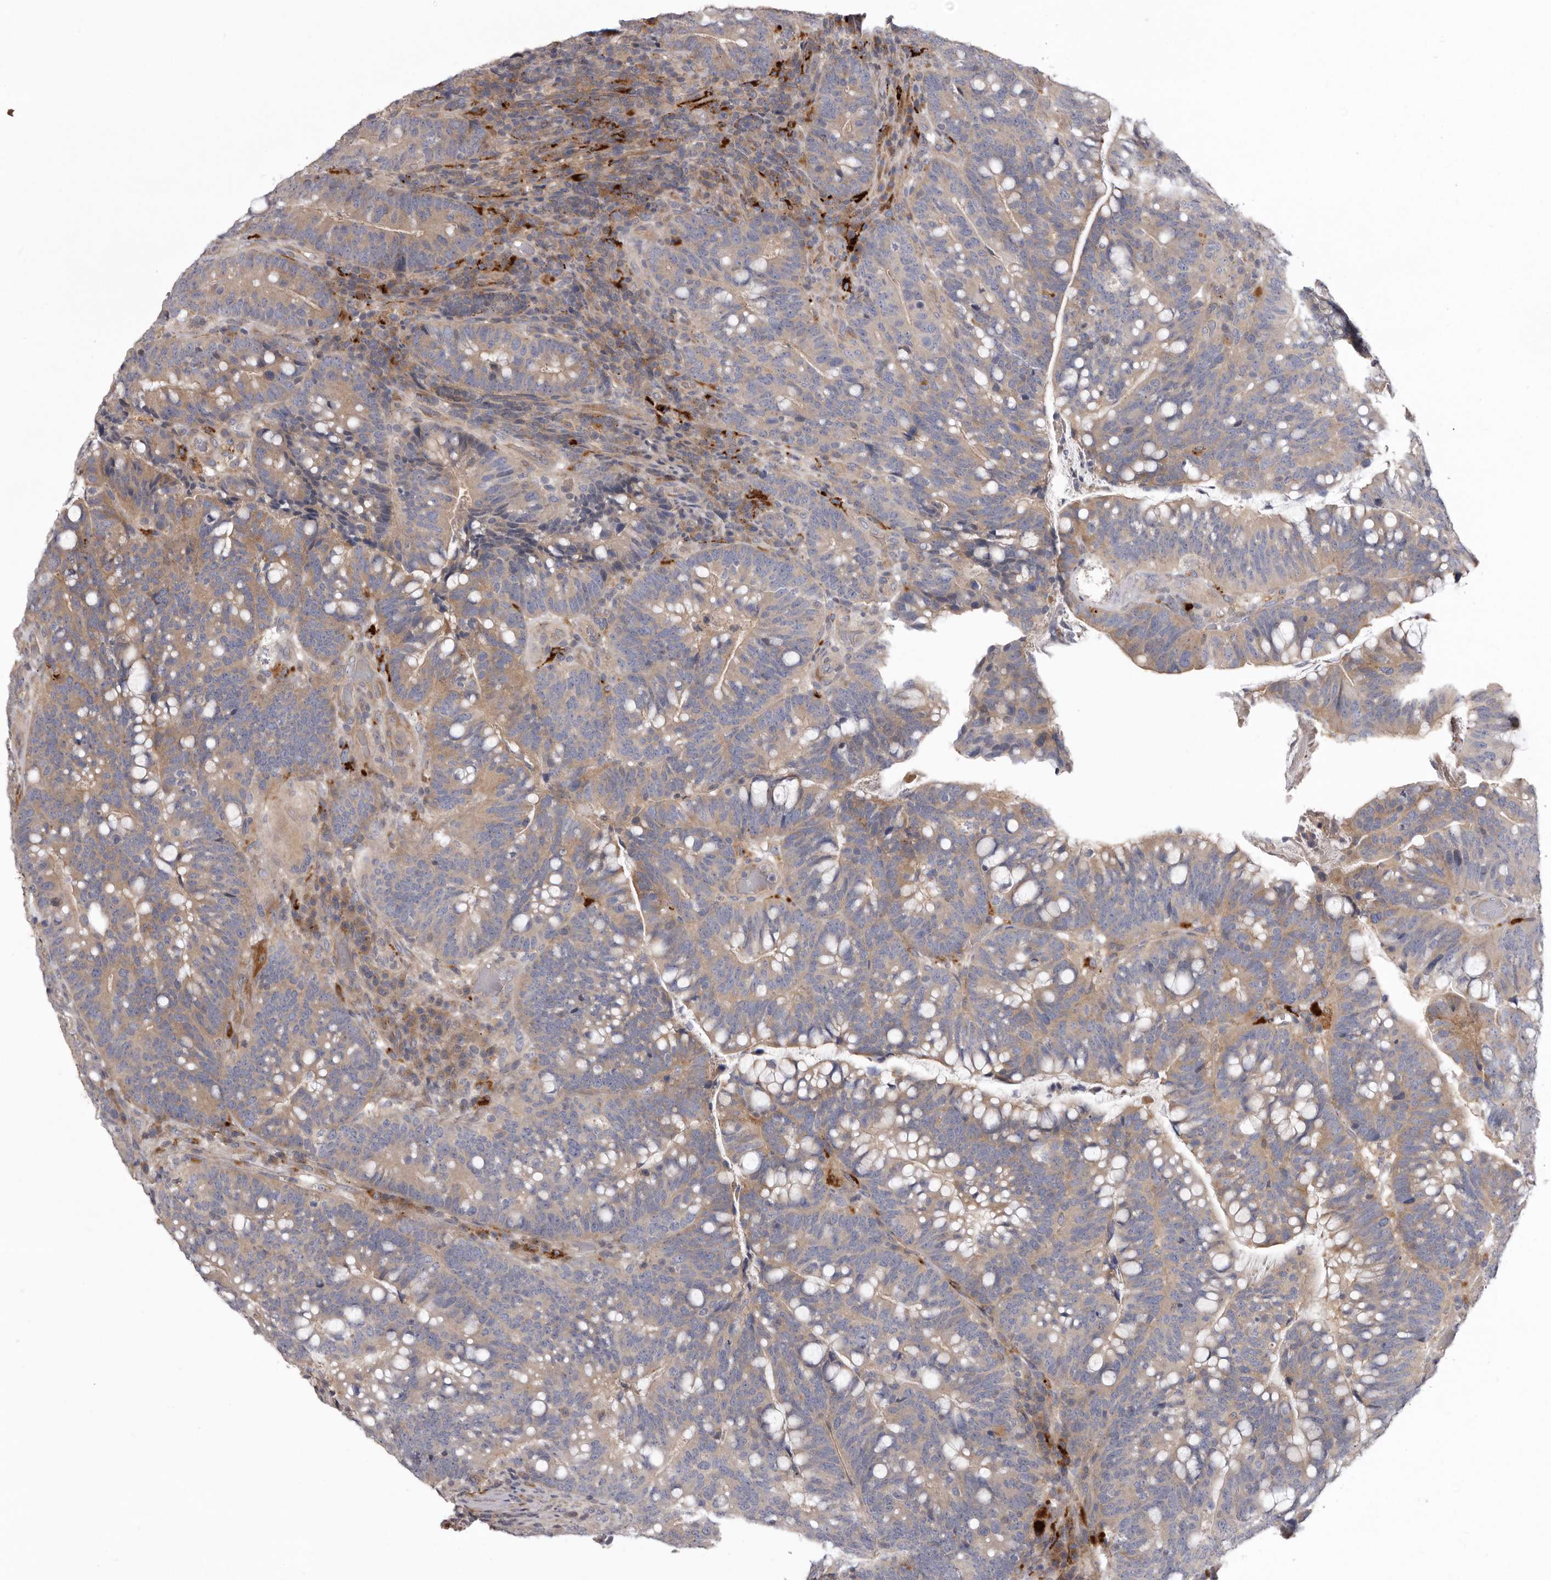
{"staining": {"intensity": "weak", "quantity": "25%-75%", "location": "cytoplasmic/membranous"}, "tissue": "colorectal cancer", "cell_type": "Tumor cells", "image_type": "cancer", "snomed": [{"axis": "morphology", "description": "Adenocarcinoma, NOS"}, {"axis": "topography", "description": "Colon"}], "caption": "About 25%-75% of tumor cells in human colorectal adenocarcinoma display weak cytoplasmic/membranous protein expression as visualized by brown immunohistochemical staining.", "gene": "WDR47", "patient": {"sex": "female", "age": 66}}